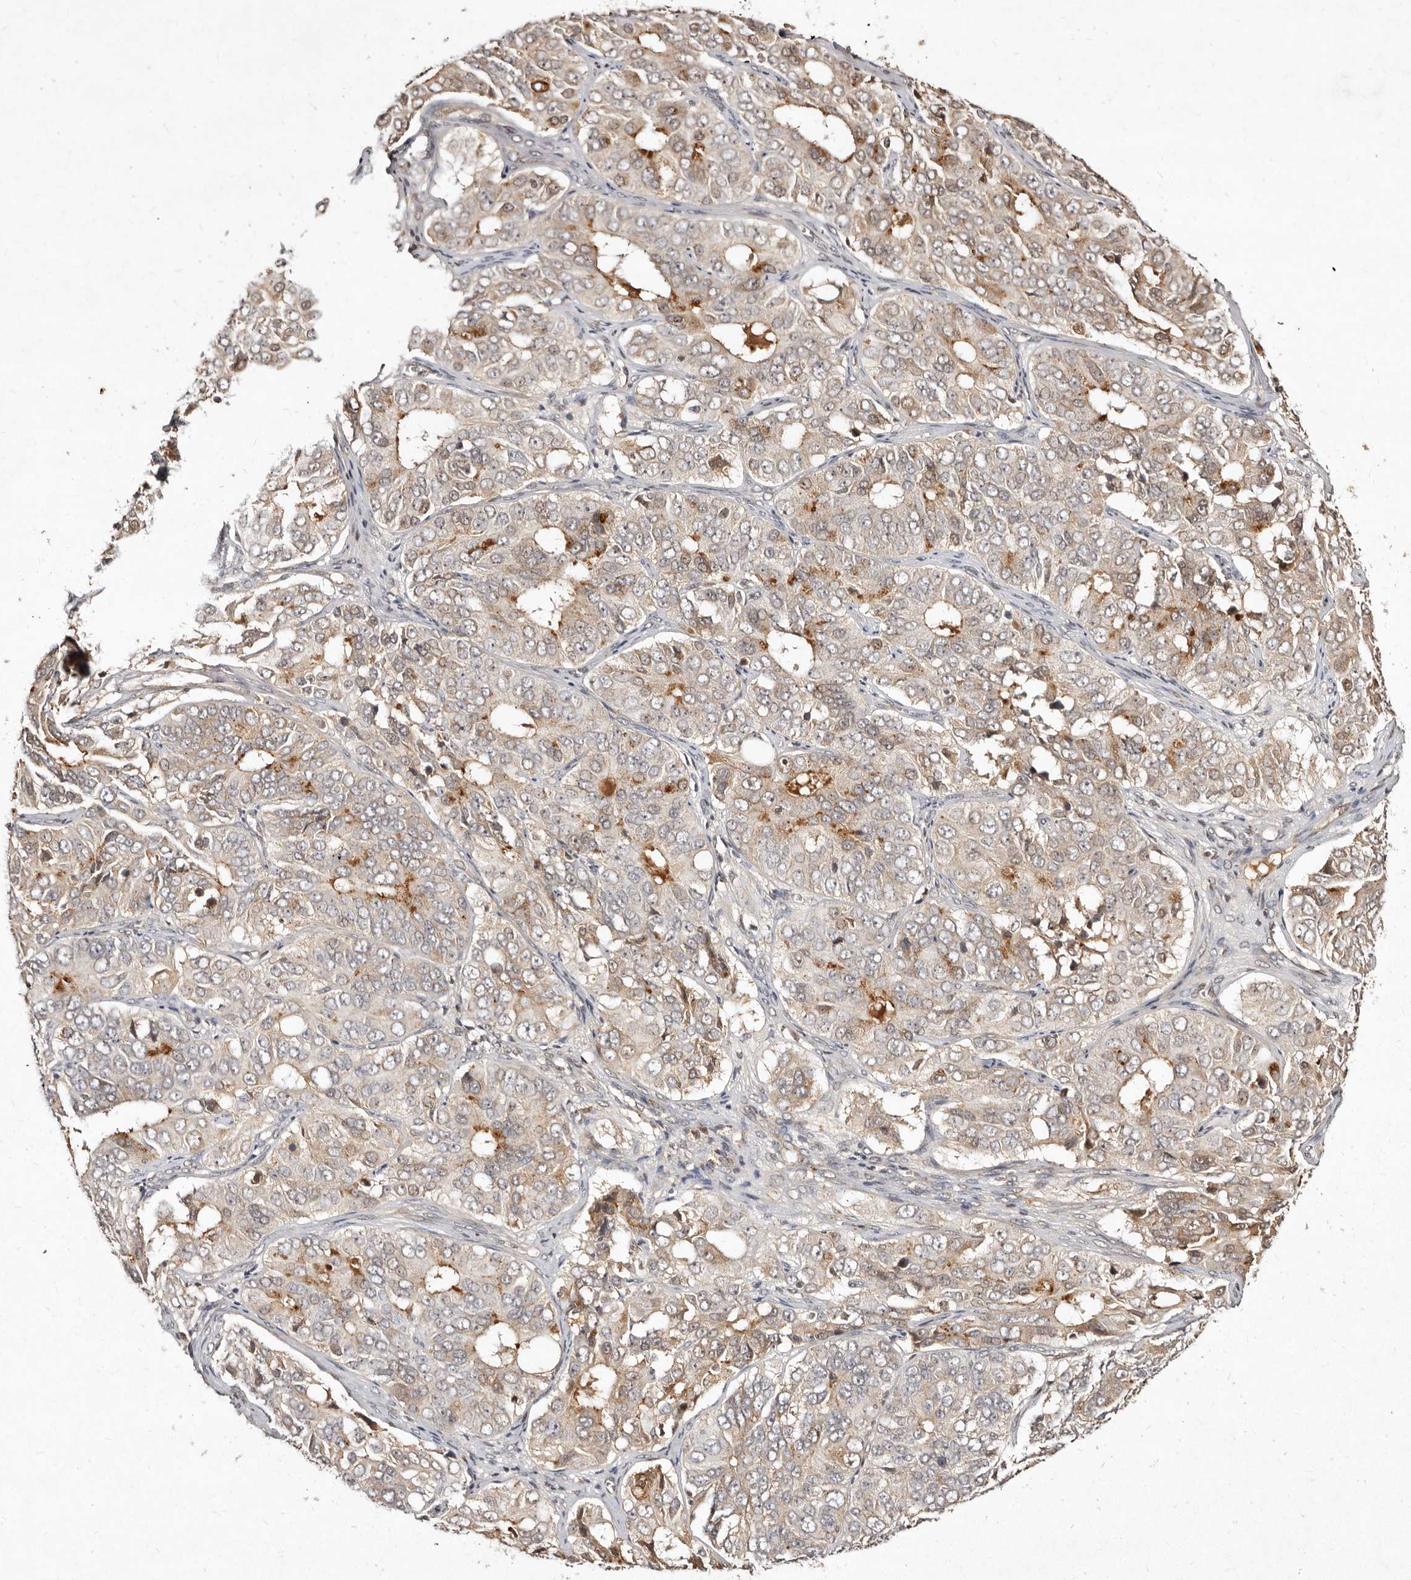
{"staining": {"intensity": "moderate", "quantity": "<25%", "location": "cytoplasmic/membranous"}, "tissue": "ovarian cancer", "cell_type": "Tumor cells", "image_type": "cancer", "snomed": [{"axis": "morphology", "description": "Carcinoma, endometroid"}, {"axis": "topography", "description": "Ovary"}], "caption": "There is low levels of moderate cytoplasmic/membranous staining in tumor cells of ovarian cancer (endometroid carcinoma), as demonstrated by immunohistochemical staining (brown color).", "gene": "LCORL", "patient": {"sex": "female", "age": 51}}